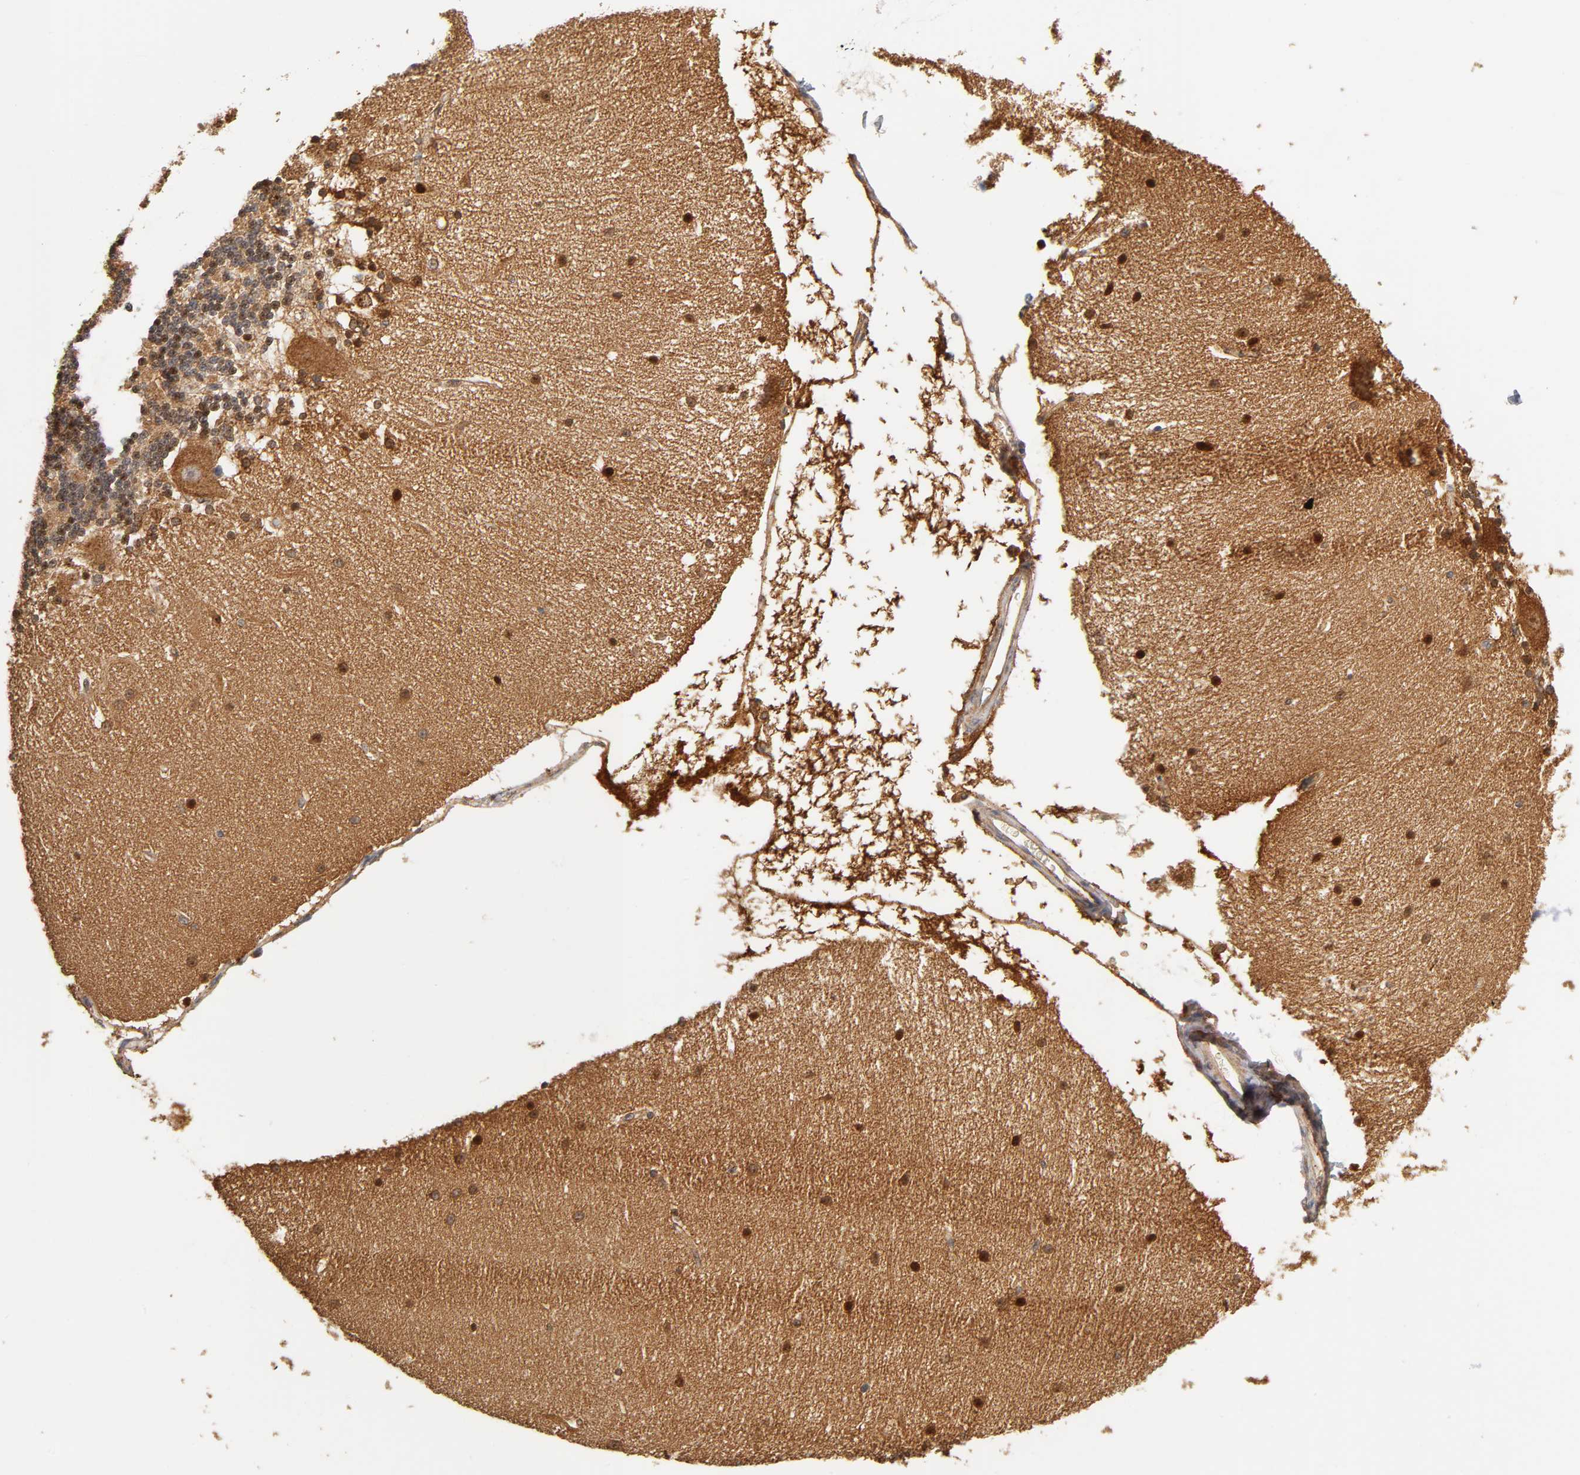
{"staining": {"intensity": "moderate", "quantity": "25%-75%", "location": "nuclear"}, "tissue": "cerebellum", "cell_type": "Cells in granular layer", "image_type": "normal", "snomed": [{"axis": "morphology", "description": "Normal tissue, NOS"}, {"axis": "topography", "description": "Cerebellum"}], "caption": "Immunohistochemistry (IHC) of unremarkable cerebellum demonstrates medium levels of moderate nuclear positivity in about 25%-75% of cells in granular layer. (Stains: DAB (3,3'-diaminobenzidine) in brown, nuclei in blue, Microscopy: brightfield microscopy at high magnification).", "gene": "PAFAH1B1", "patient": {"sex": "female", "age": 54}}